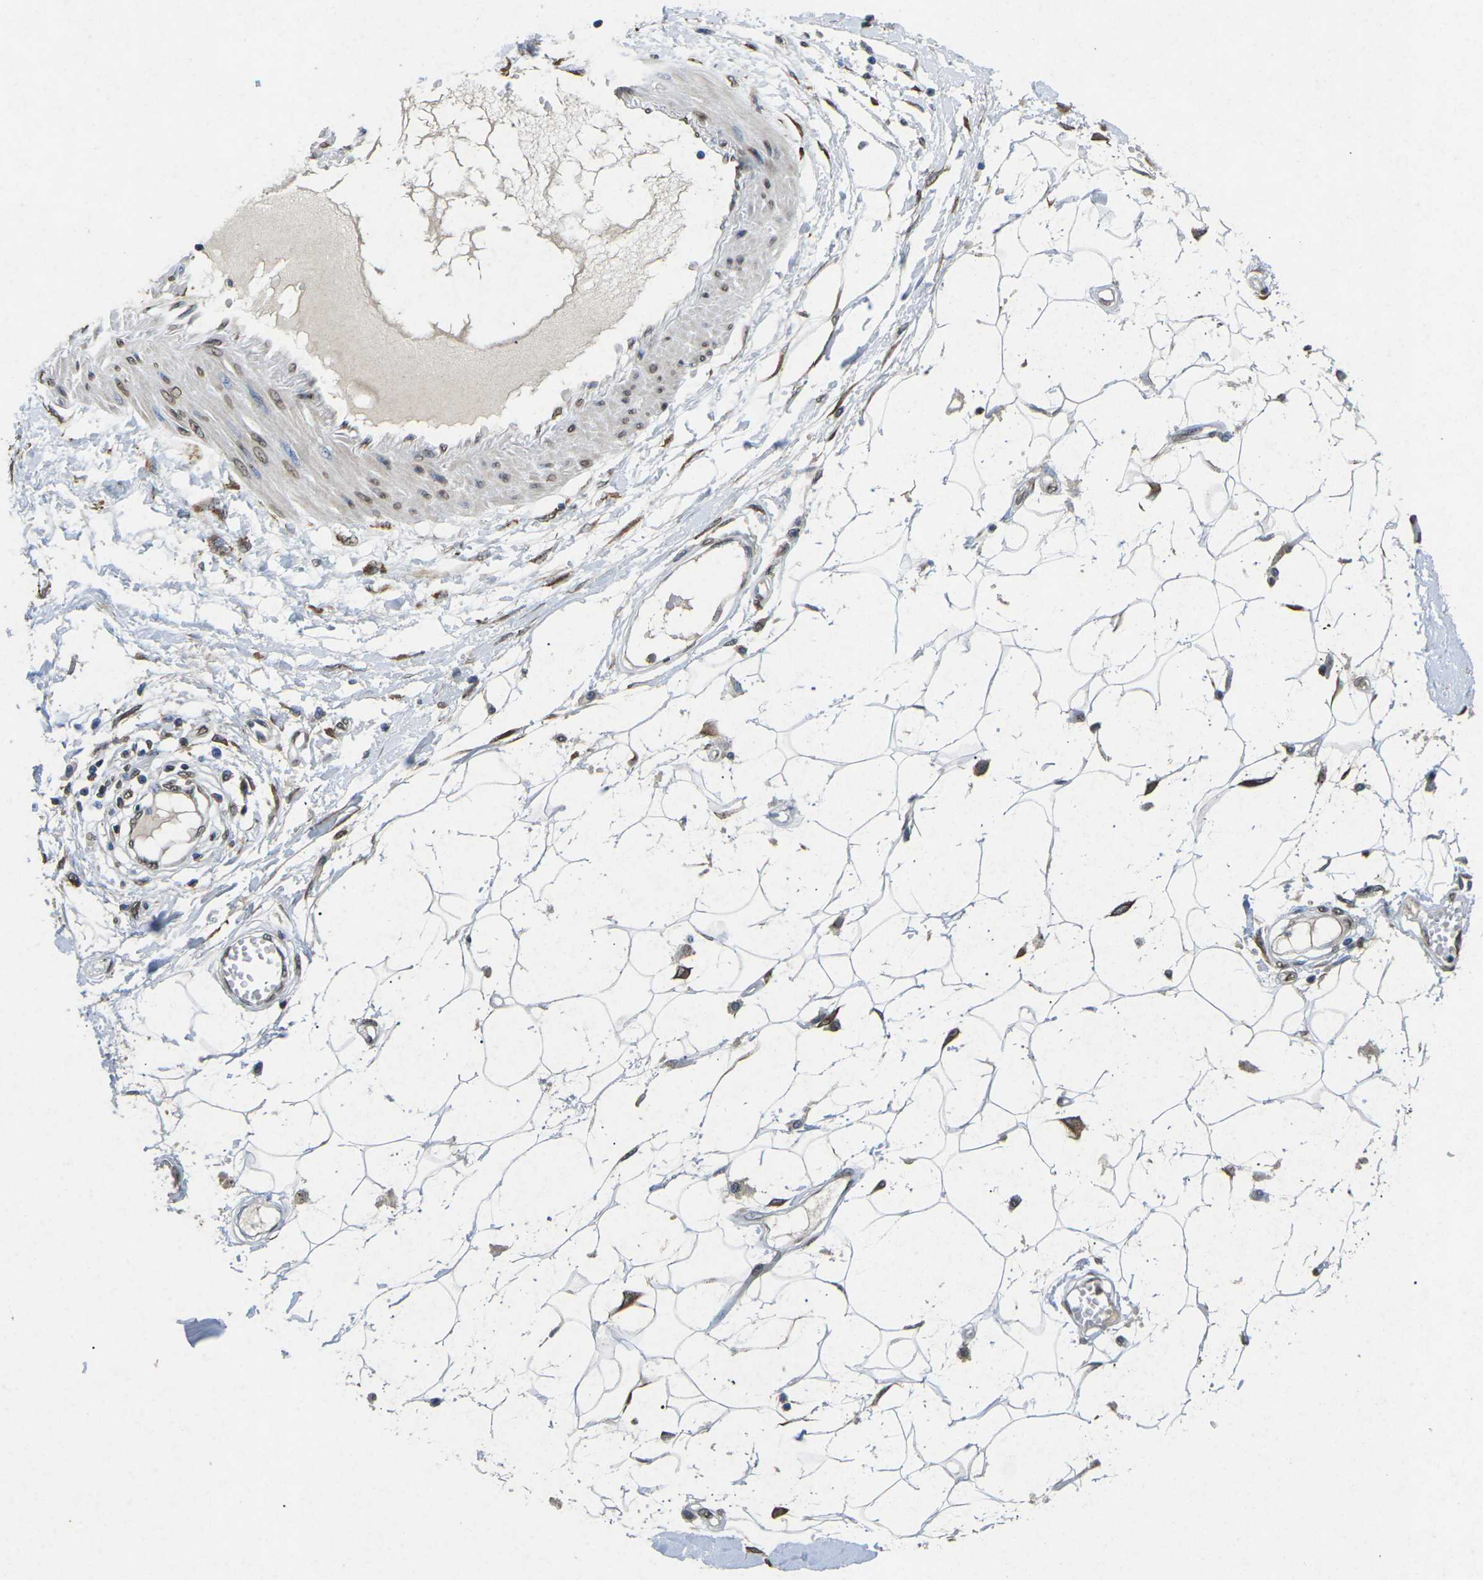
{"staining": {"intensity": "weak", "quantity": ">75%", "location": "nuclear"}, "tissue": "adipose tissue", "cell_type": "Adipocytes", "image_type": "normal", "snomed": [{"axis": "morphology", "description": "Normal tissue, NOS"}, {"axis": "morphology", "description": "Squamous cell carcinoma, NOS"}, {"axis": "topography", "description": "Skin"}, {"axis": "topography", "description": "Peripheral nerve tissue"}], "caption": "Immunohistochemistry (IHC) (DAB (3,3'-diaminobenzidine)) staining of unremarkable human adipose tissue shows weak nuclear protein positivity in about >75% of adipocytes.", "gene": "SCNN1B", "patient": {"sex": "male", "age": 83}}